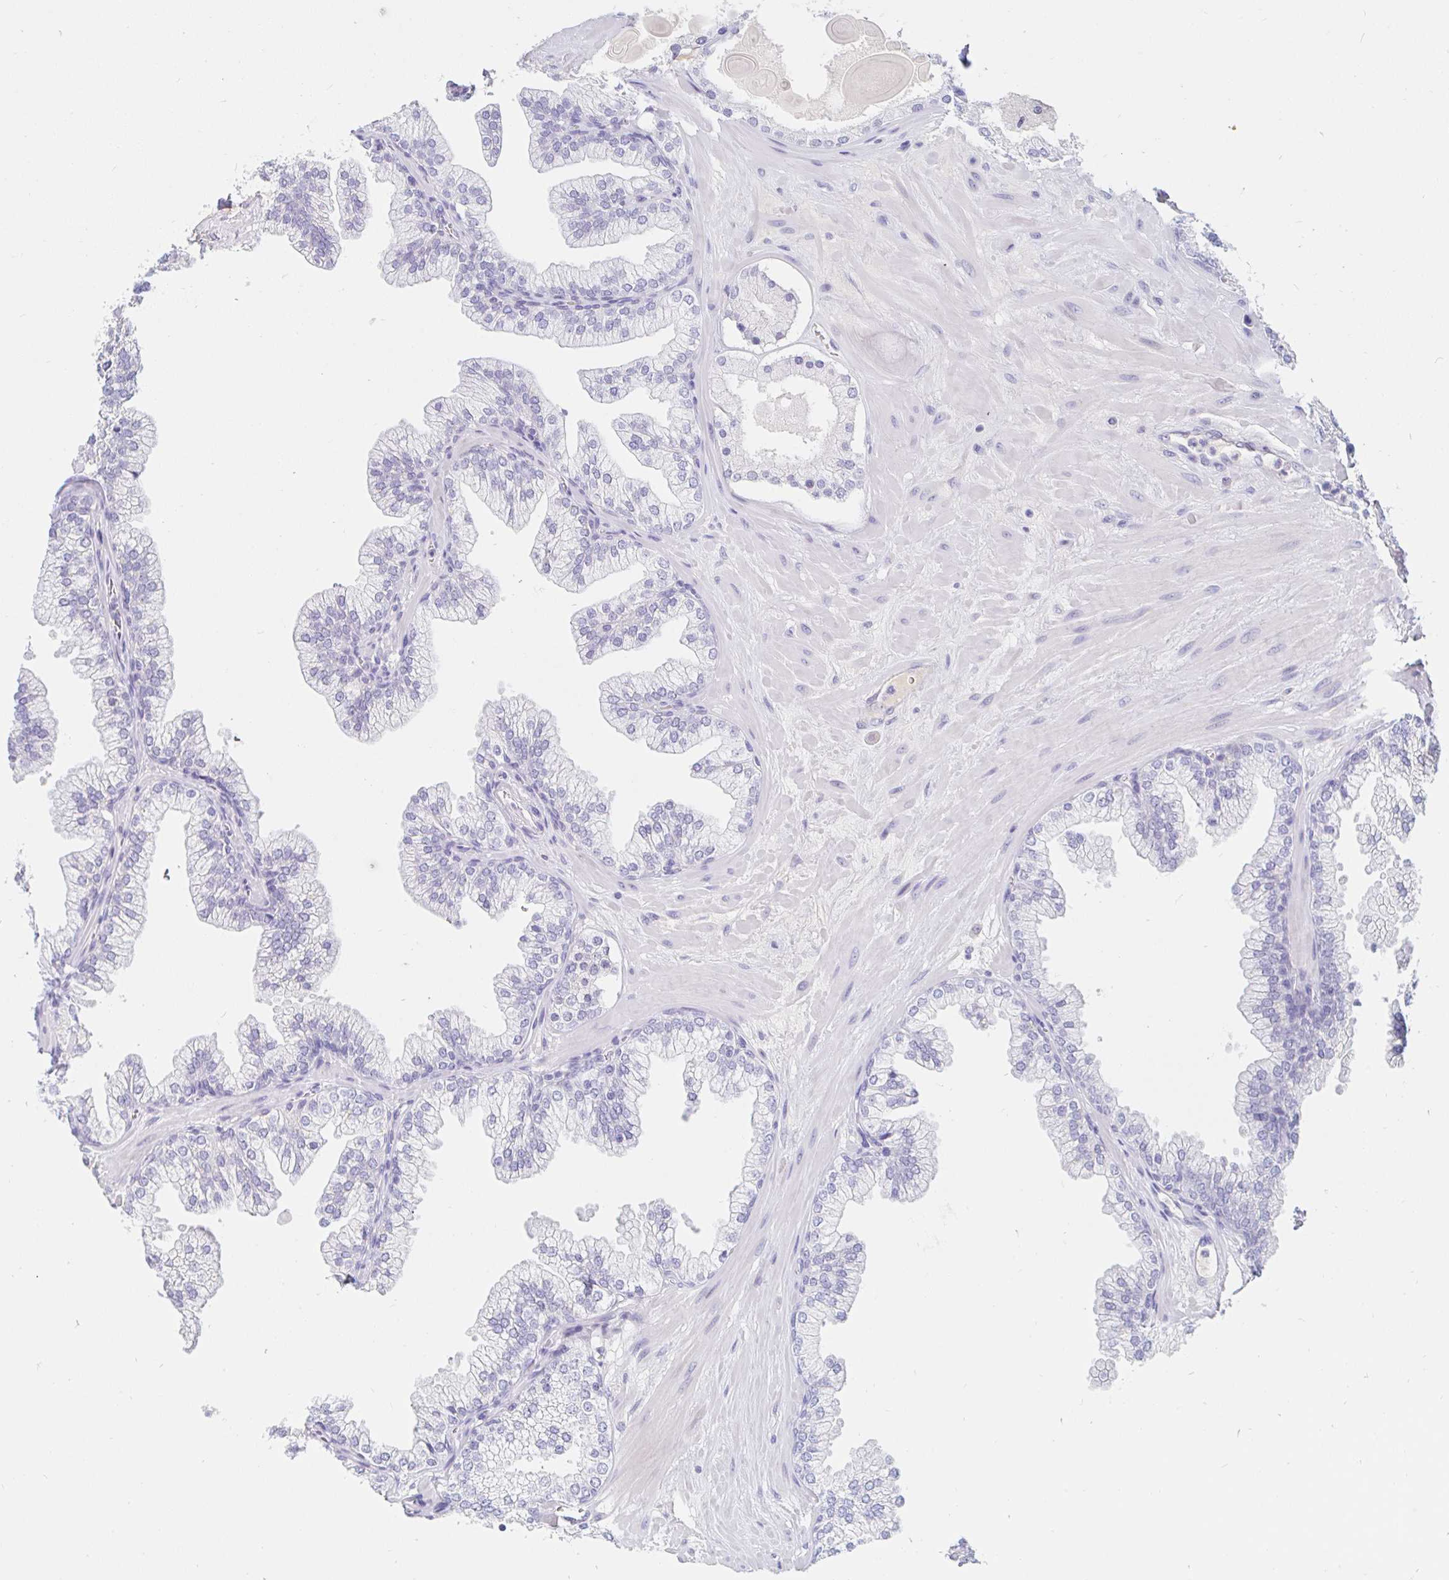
{"staining": {"intensity": "negative", "quantity": "none", "location": "none"}, "tissue": "prostate", "cell_type": "Glandular cells", "image_type": "normal", "snomed": [{"axis": "morphology", "description": "Normal tissue, NOS"}, {"axis": "topography", "description": "Prostate"}, {"axis": "topography", "description": "Peripheral nerve tissue"}], "caption": "Normal prostate was stained to show a protein in brown. There is no significant staining in glandular cells.", "gene": "TEX44", "patient": {"sex": "male", "age": 61}}